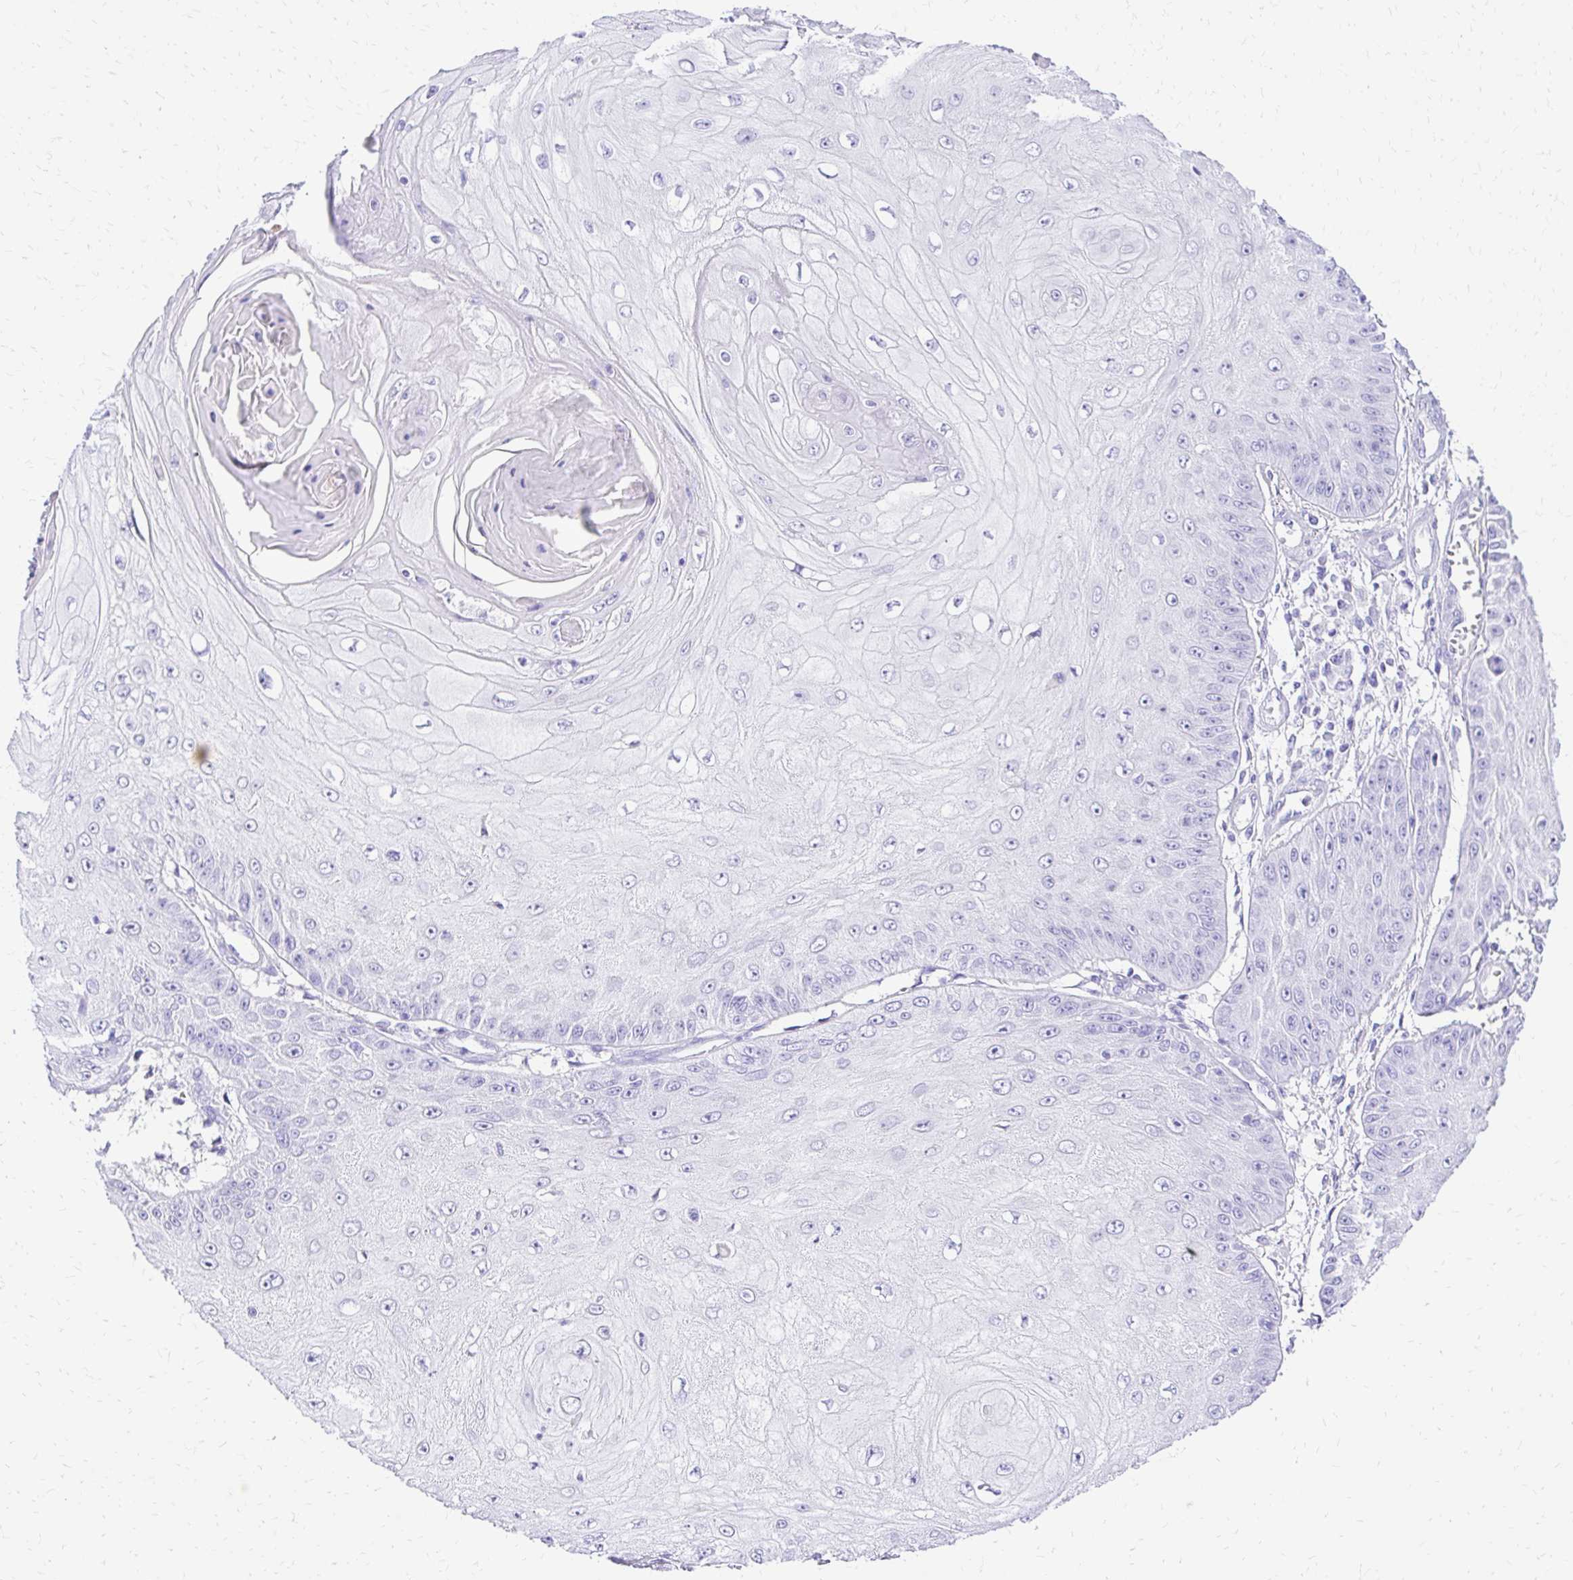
{"staining": {"intensity": "negative", "quantity": "none", "location": "none"}, "tissue": "skin cancer", "cell_type": "Tumor cells", "image_type": "cancer", "snomed": [{"axis": "morphology", "description": "Squamous cell carcinoma, NOS"}, {"axis": "topography", "description": "Skin"}], "caption": "Histopathology image shows no protein positivity in tumor cells of skin cancer tissue.", "gene": "S100G", "patient": {"sex": "male", "age": 70}}